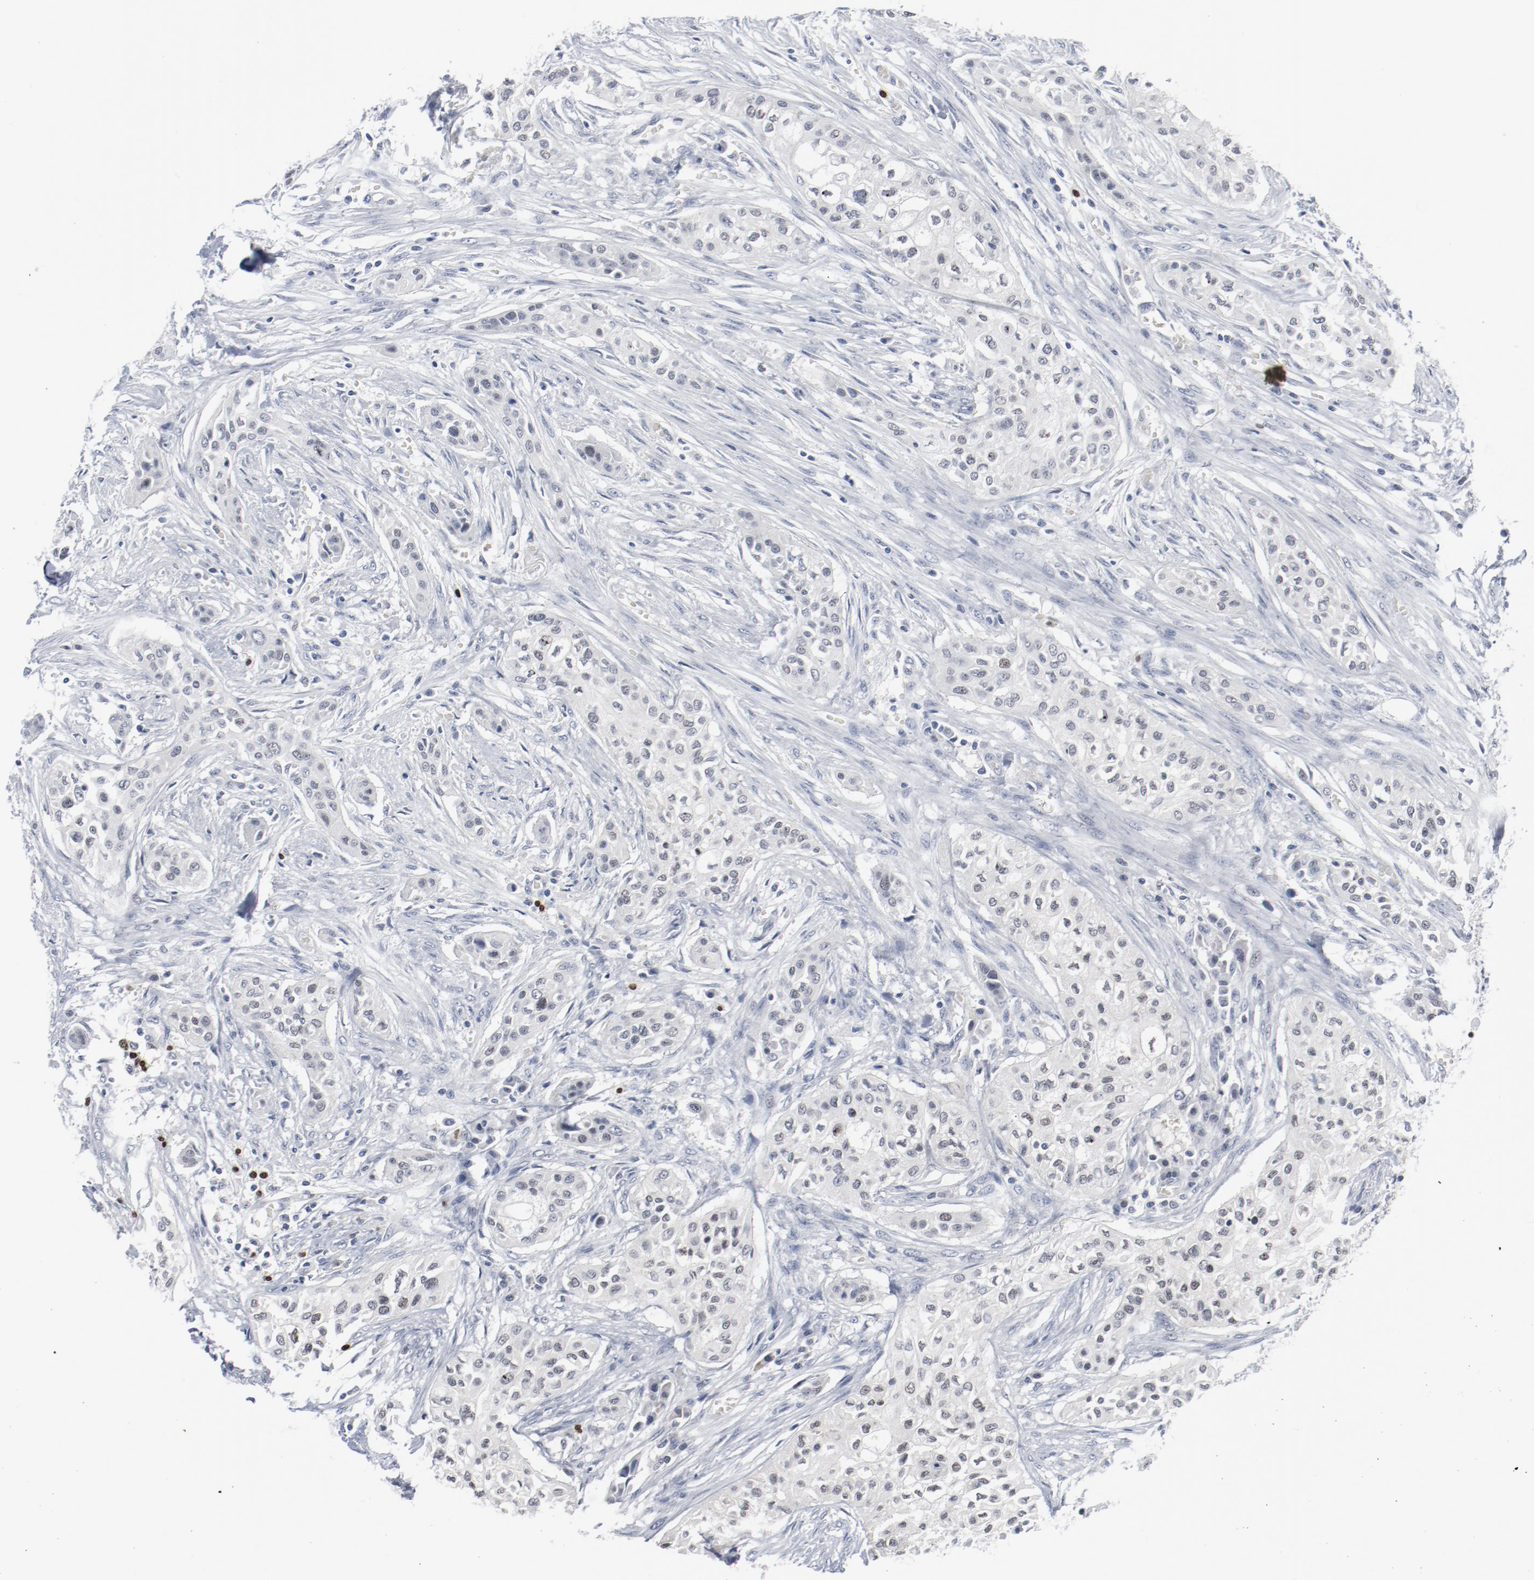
{"staining": {"intensity": "negative", "quantity": "none", "location": "none"}, "tissue": "urothelial cancer", "cell_type": "Tumor cells", "image_type": "cancer", "snomed": [{"axis": "morphology", "description": "Urothelial carcinoma, High grade"}, {"axis": "topography", "description": "Urinary bladder"}], "caption": "Urothelial carcinoma (high-grade) was stained to show a protein in brown. There is no significant staining in tumor cells. The staining is performed using DAB brown chromogen with nuclei counter-stained in using hematoxylin.", "gene": "FOXN2", "patient": {"sex": "male", "age": 74}}